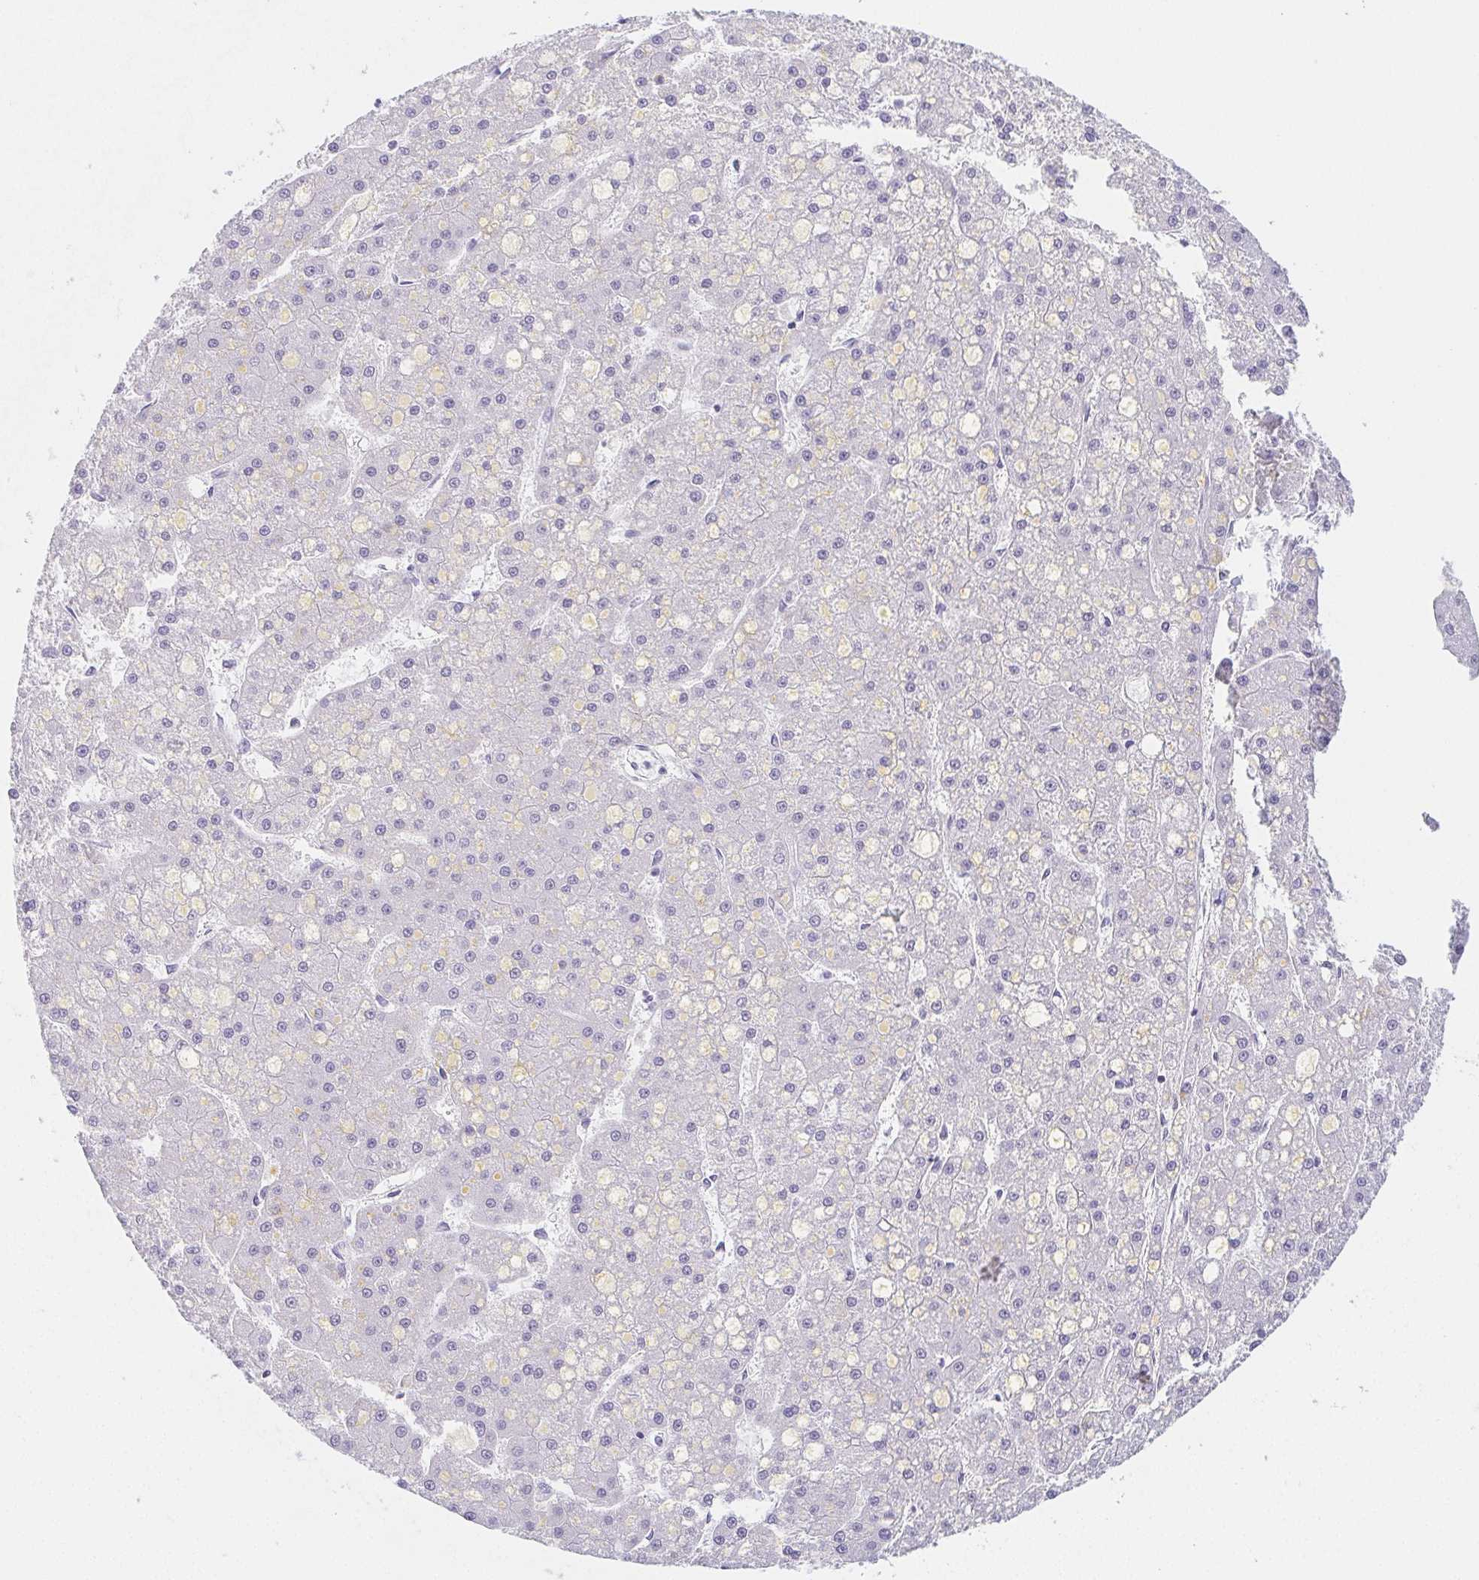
{"staining": {"intensity": "negative", "quantity": "none", "location": "none"}, "tissue": "liver cancer", "cell_type": "Tumor cells", "image_type": "cancer", "snomed": [{"axis": "morphology", "description": "Carcinoma, Hepatocellular, NOS"}, {"axis": "topography", "description": "Liver"}], "caption": "This is an immunohistochemistry (IHC) micrograph of liver hepatocellular carcinoma. There is no expression in tumor cells.", "gene": "ZBBX", "patient": {"sex": "male", "age": 67}}